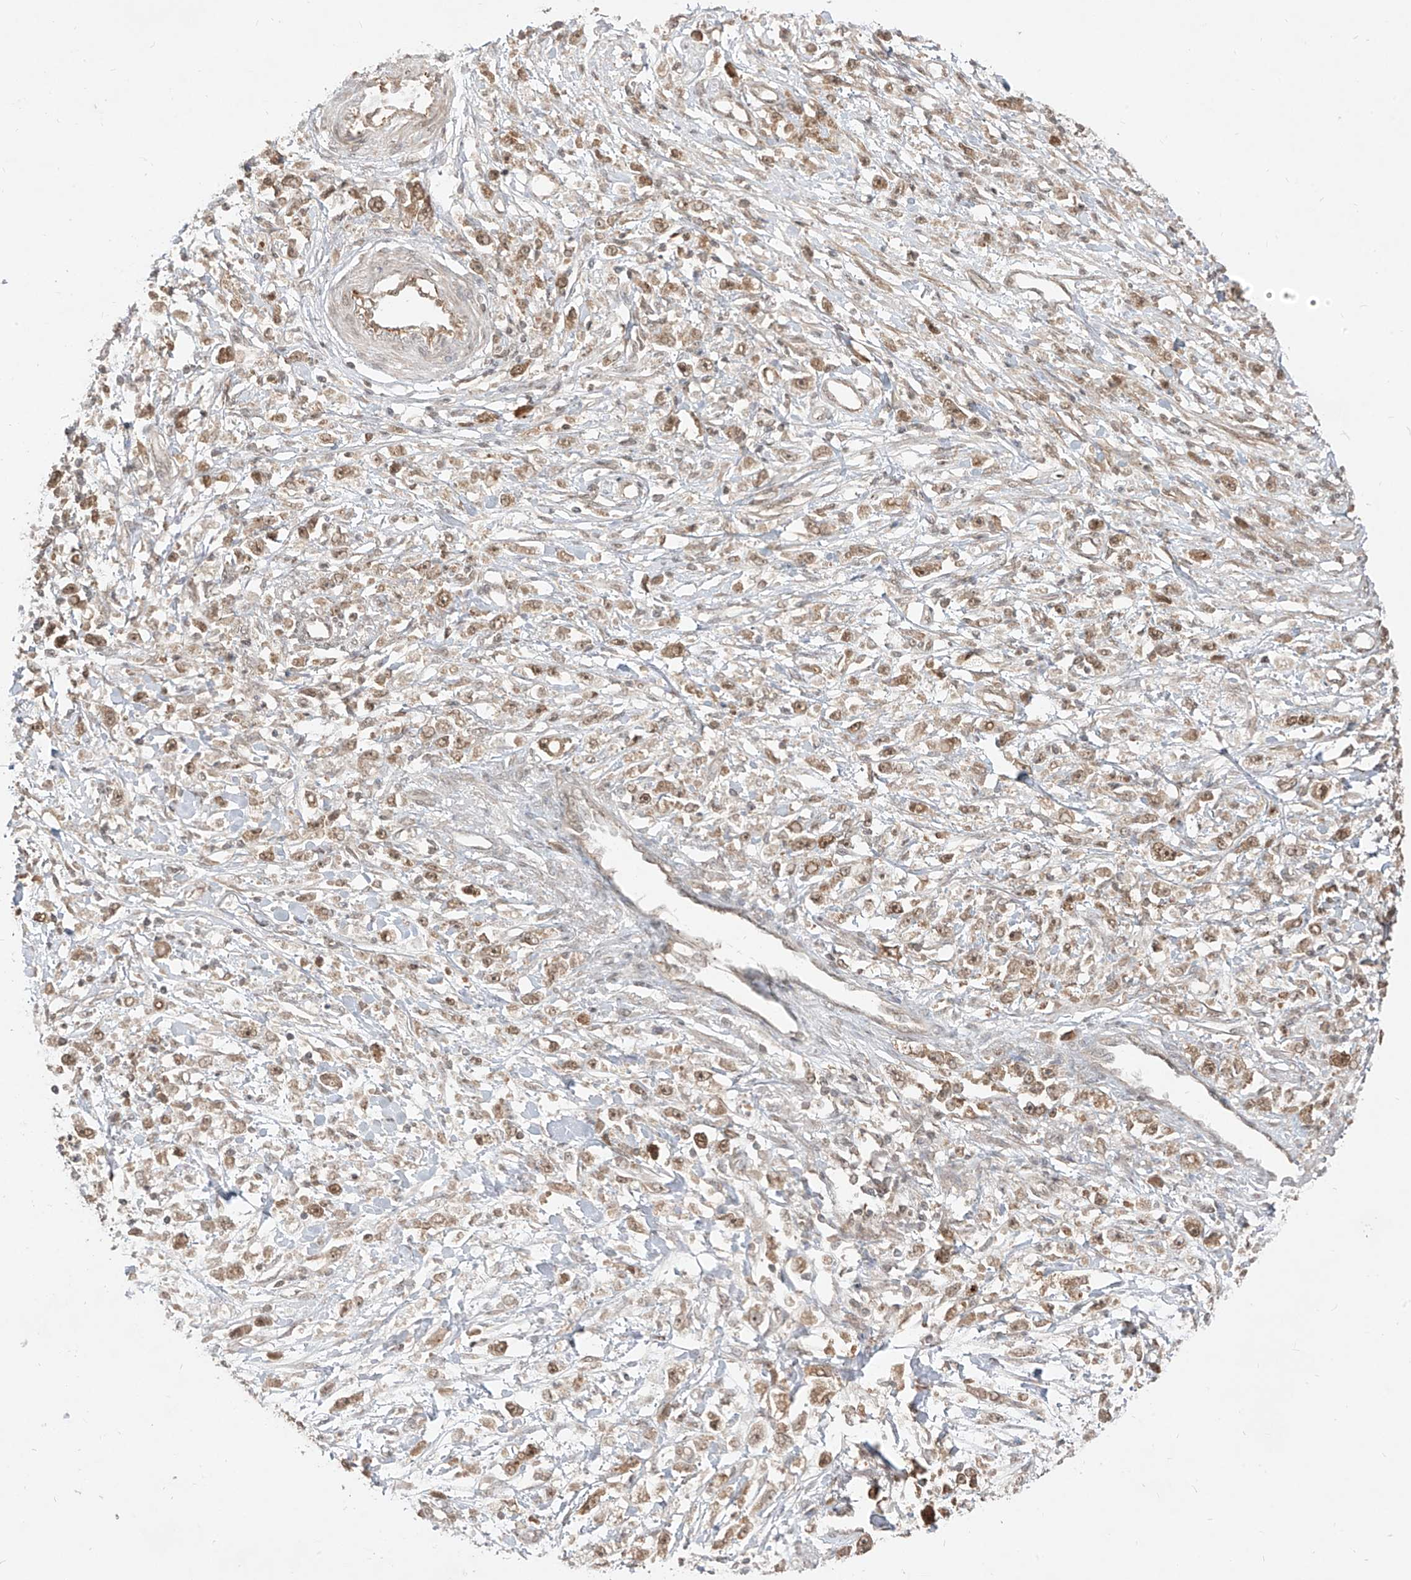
{"staining": {"intensity": "weak", "quantity": ">75%", "location": "cytoplasmic/membranous,nuclear"}, "tissue": "stomach cancer", "cell_type": "Tumor cells", "image_type": "cancer", "snomed": [{"axis": "morphology", "description": "Adenocarcinoma, NOS"}, {"axis": "topography", "description": "Stomach"}], "caption": "Brown immunohistochemical staining in human stomach adenocarcinoma demonstrates weak cytoplasmic/membranous and nuclear expression in approximately >75% of tumor cells.", "gene": "LCOR", "patient": {"sex": "female", "age": 59}}